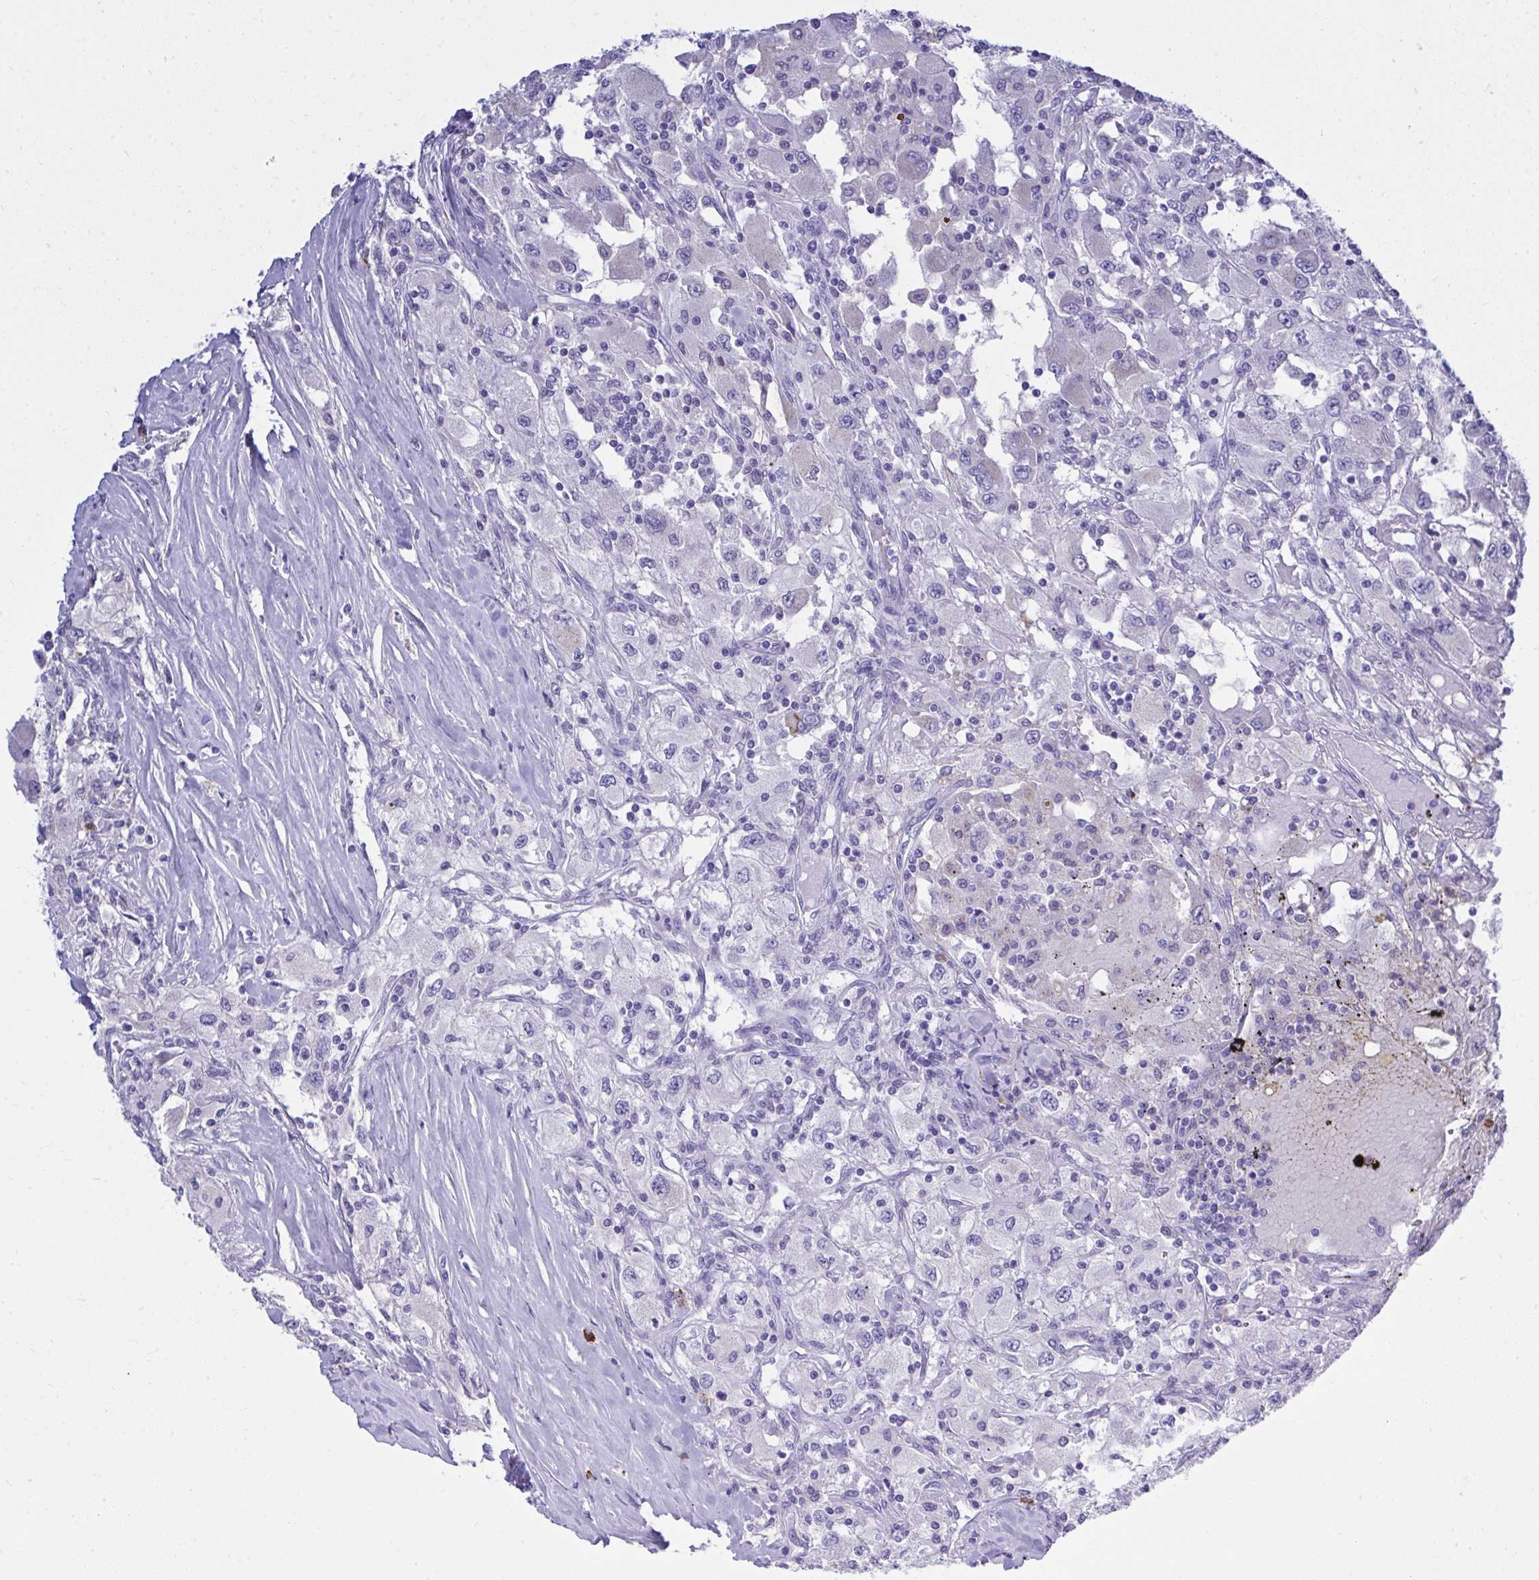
{"staining": {"intensity": "moderate", "quantity": "<25%", "location": "cytoplasmic/membranous"}, "tissue": "renal cancer", "cell_type": "Tumor cells", "image_type": "cancer", "snomed": [{"axis": "morphology", "description": "Adenocarcinoma, NOS"}, {"axis": "topography", "description": "Kidney"}], "caption": "Moderate cytoplasmic/membranous protein positivity is identified in about <25% of tumor cells in renal cancer (adenocarcinoma). The protein of interest is shown in brown color, while the nuclei are stained blue.", "gene": "PSD", "patient": {"sex": "female", "age": 67}}